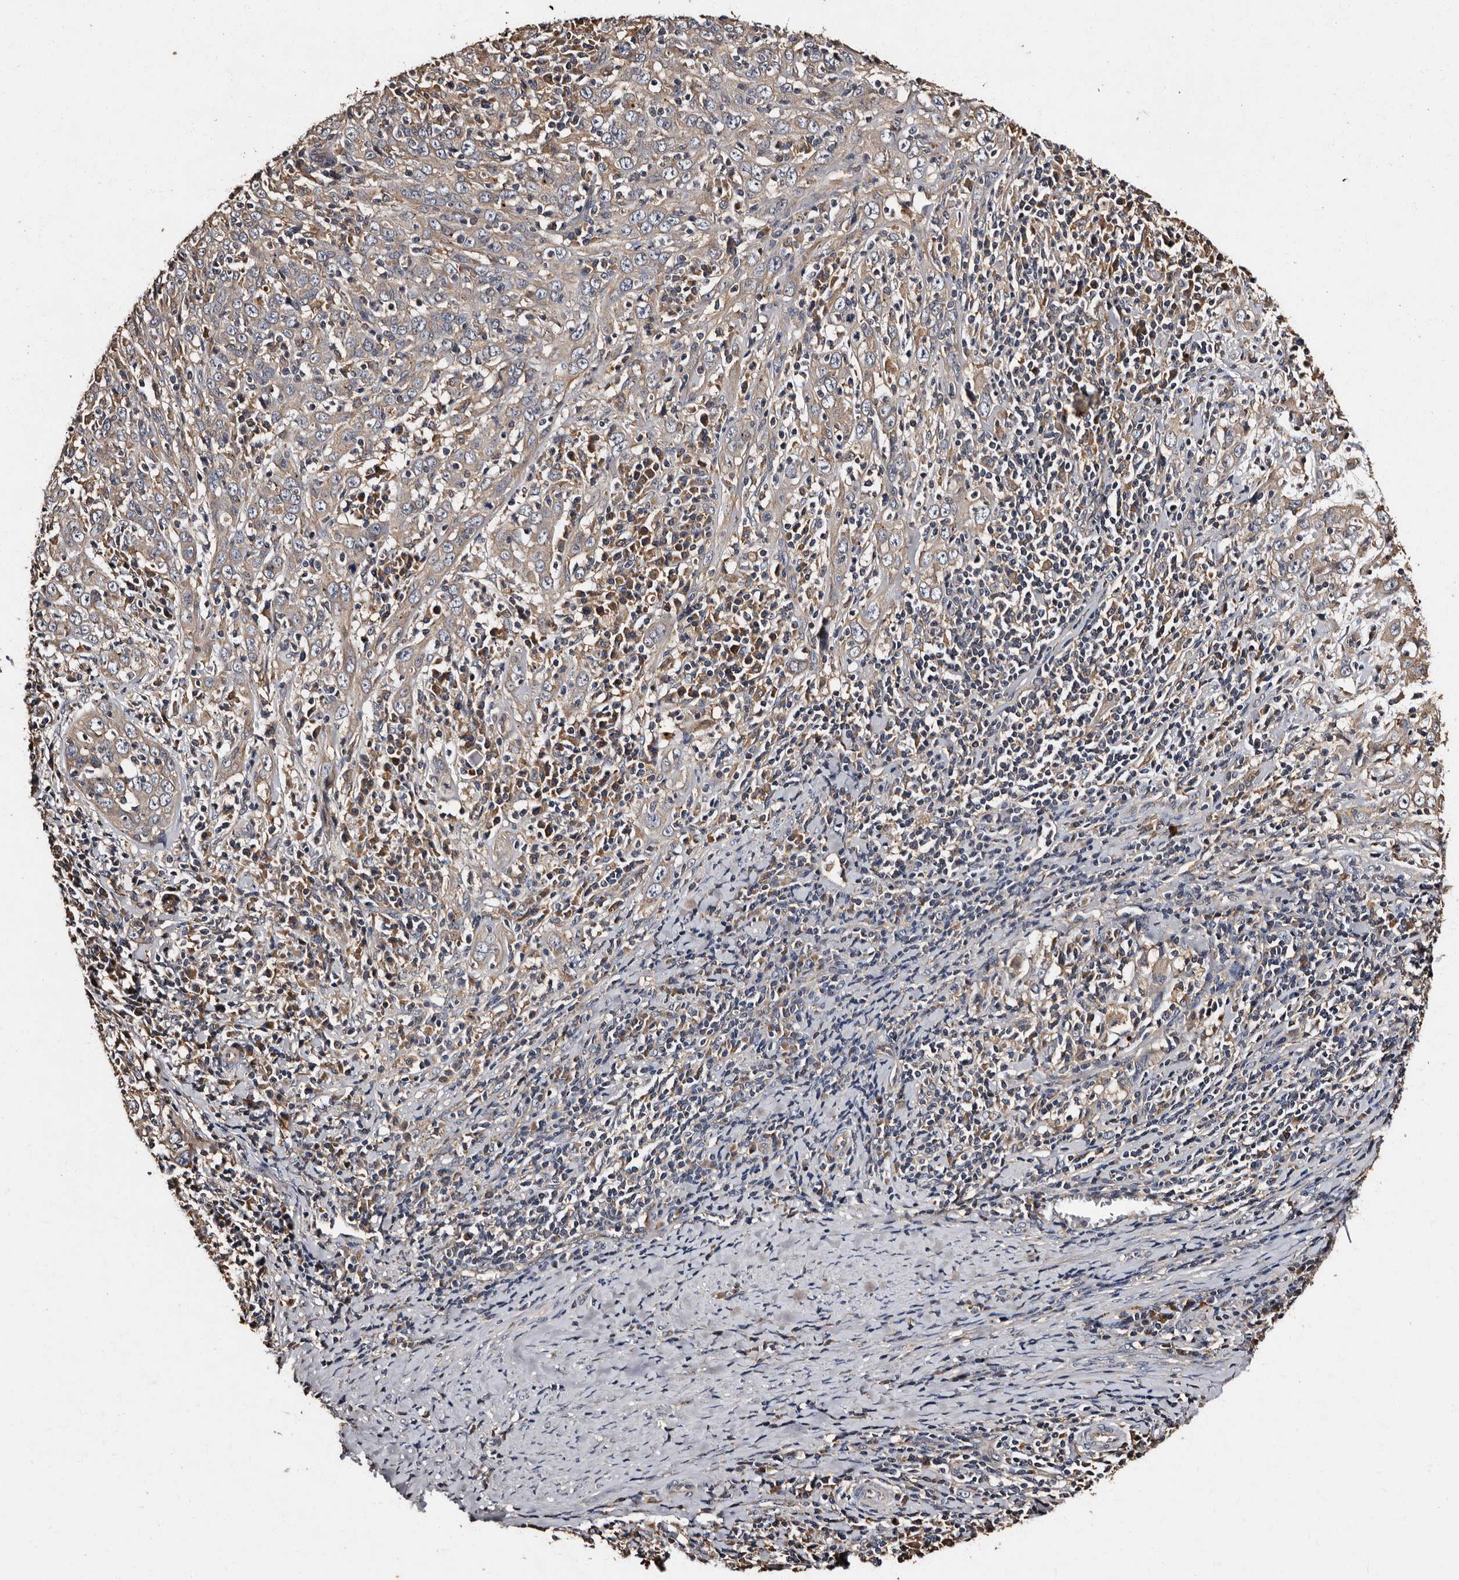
{"staining": {"intensity": "negative", "quantity": "none", "location": "none"}, "tissue": "cervical cancer", "cell_type": "Tumor cells", "image_type": "cancer", "snomed": [{"axis": "morphology", "description": "Squamous cell carcinoma, NOS"}, {"axis": "topography", "description": "Cervix"}], "caption": "This is an immunohistochemistry (IHC) micrograph of cervical cancer (squamous cell carcinoma). There is no expression in tumor cells.", "gene": "ADCK5", "patient": {"sex": "female", "age": 46}}